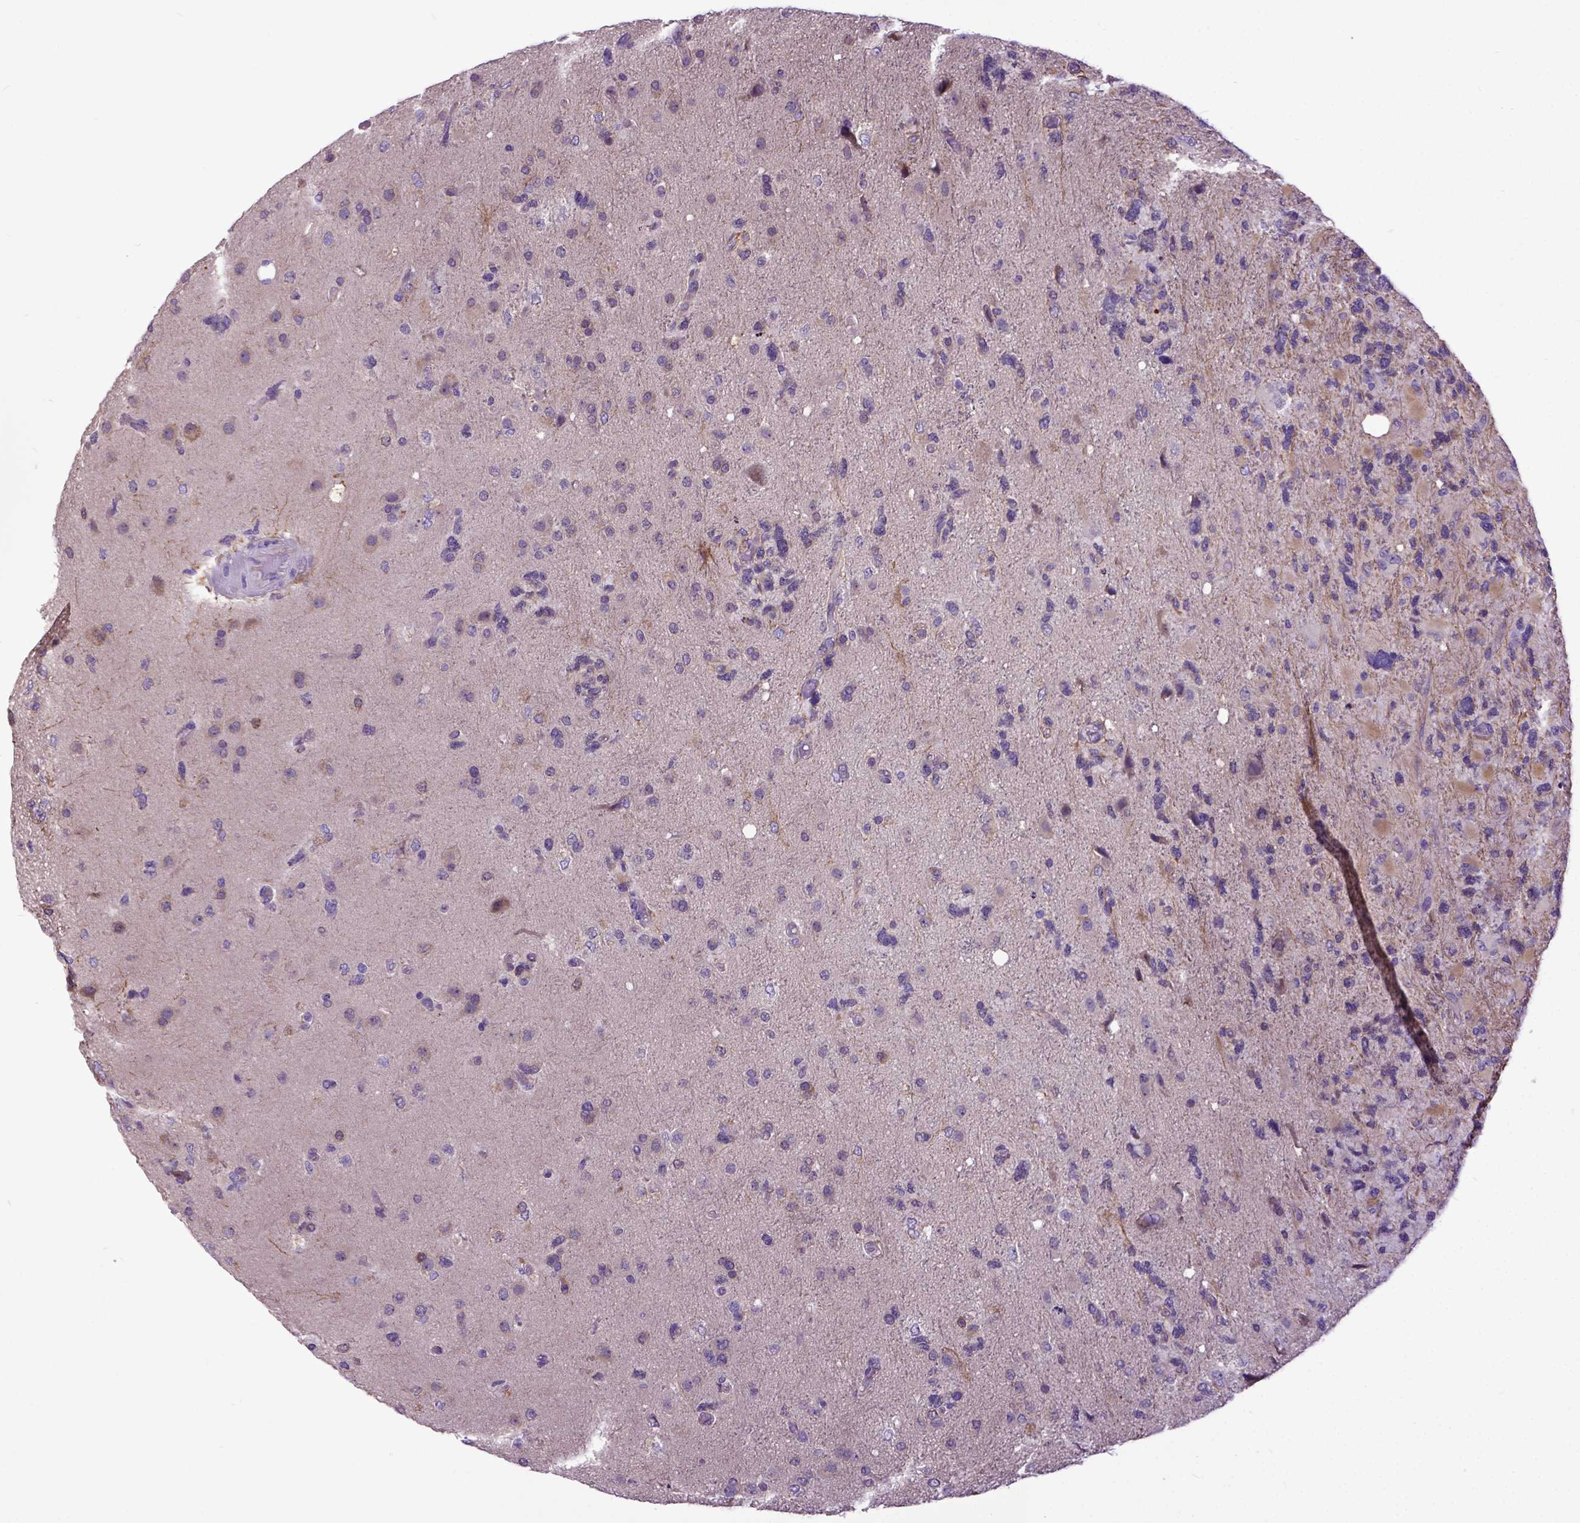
{"staining": {"intensity": "weak", "quantity": "25%-75%", "location": "cytoplasmic/membranous"}, "tissue": "glioma", "cell_type": "Tumor cells", "image_type": "cancer", "snomed": [{"axis": "morphology", "description": "Glioma, malignant, High grade"}, {"axis": "topography", "description": "Brain"}], "caption": "Malignant high-grade glioma was stained to show a protein in brown. There is low levels of weak cytoplasmic/membranous staining in approximately 25%-75% of tumor cells.", "gene": "NEK5", "patient": {"sex": "female", "age": 71}}